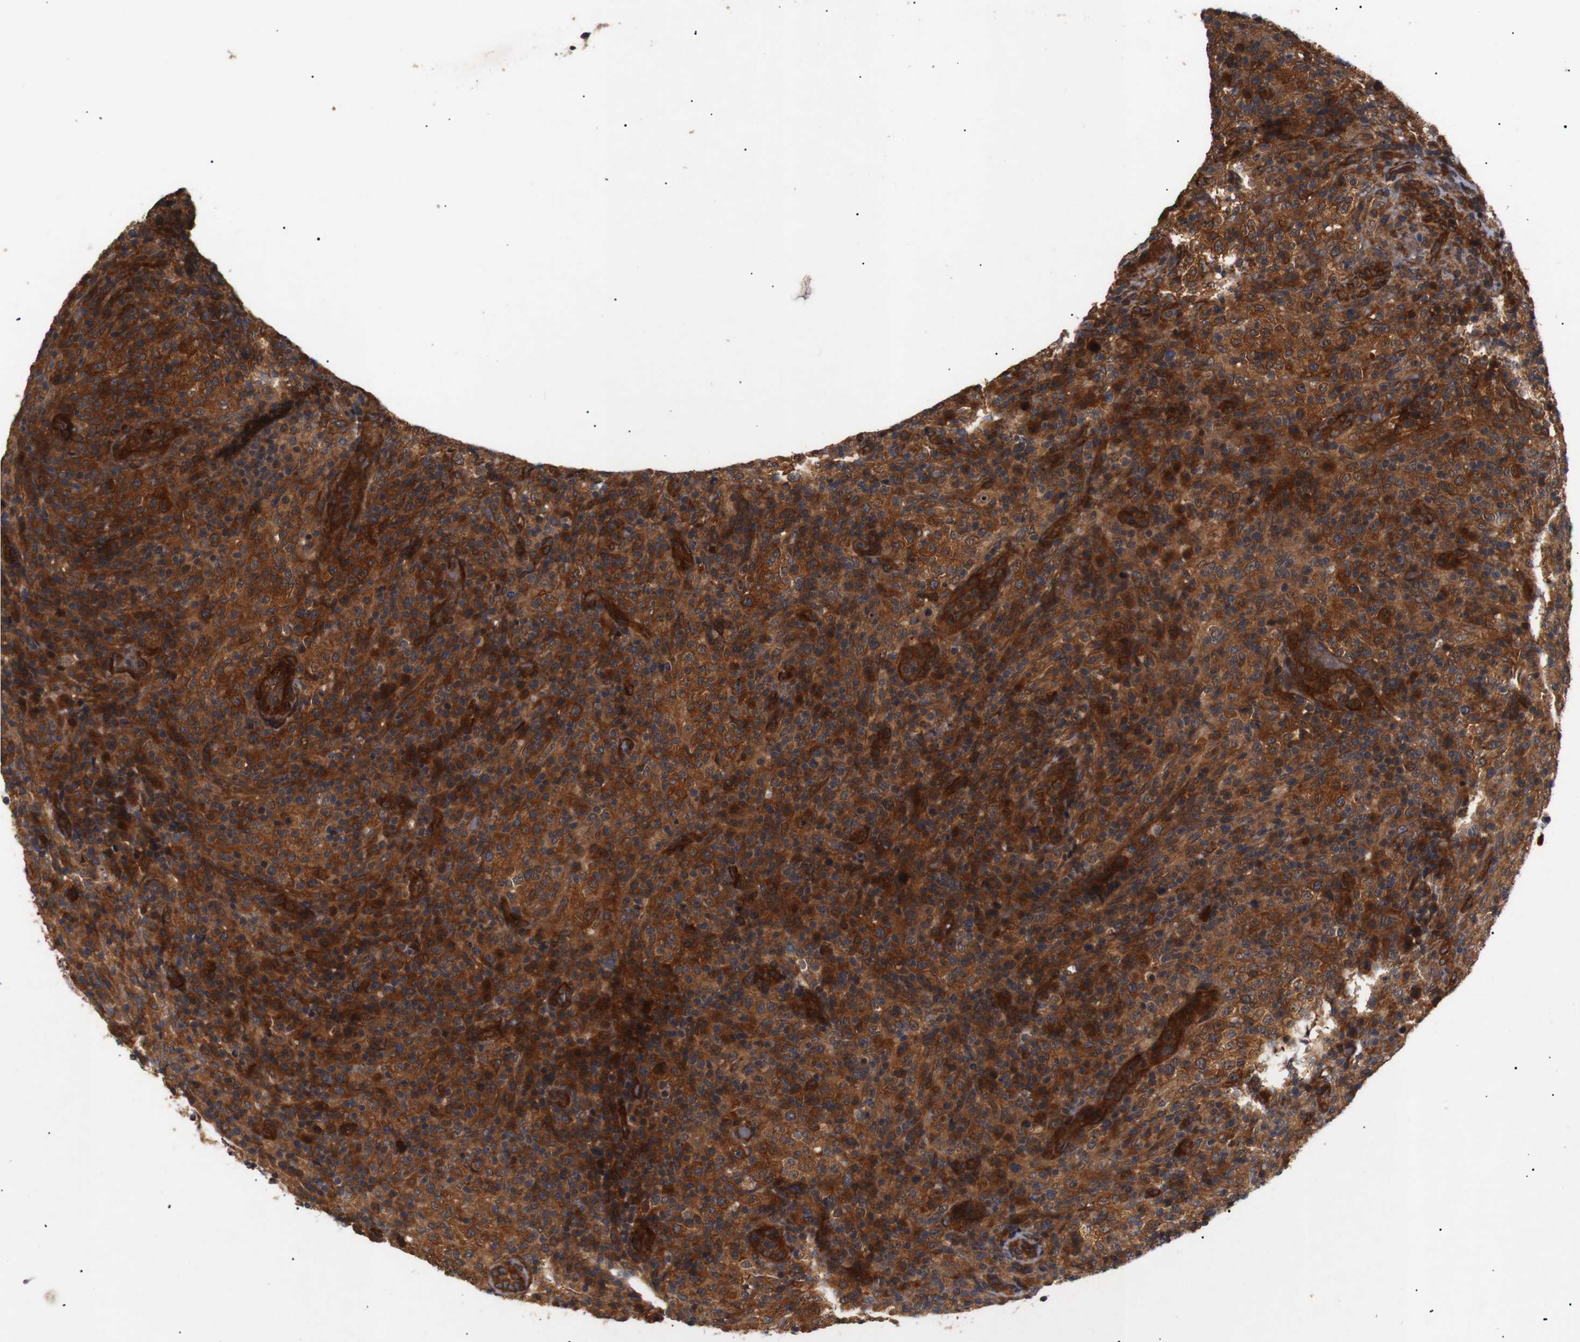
{"staining": {"intensity": "strong", "quantity": ">75%", "location": "cytoplasmic/membranous"}, "tissue": "lymphoma", "cell_type": "Tumor cells", "image_type": "cancer", "snomed": [{"axis": "morphology", "description": "Malignant lymphoma, non-Hodgkin's type, High grade"}, {"axis": "topography", "description": "Lymph node"}], "caption": "About >75% of tumor cells in human lymphoma demonstrate strong cytoplasmic/membranous protein staining as visualized by brown immunohistochemical staining.", "gene": "PAWR", "patient": {"sex": "female", "age": 76}}